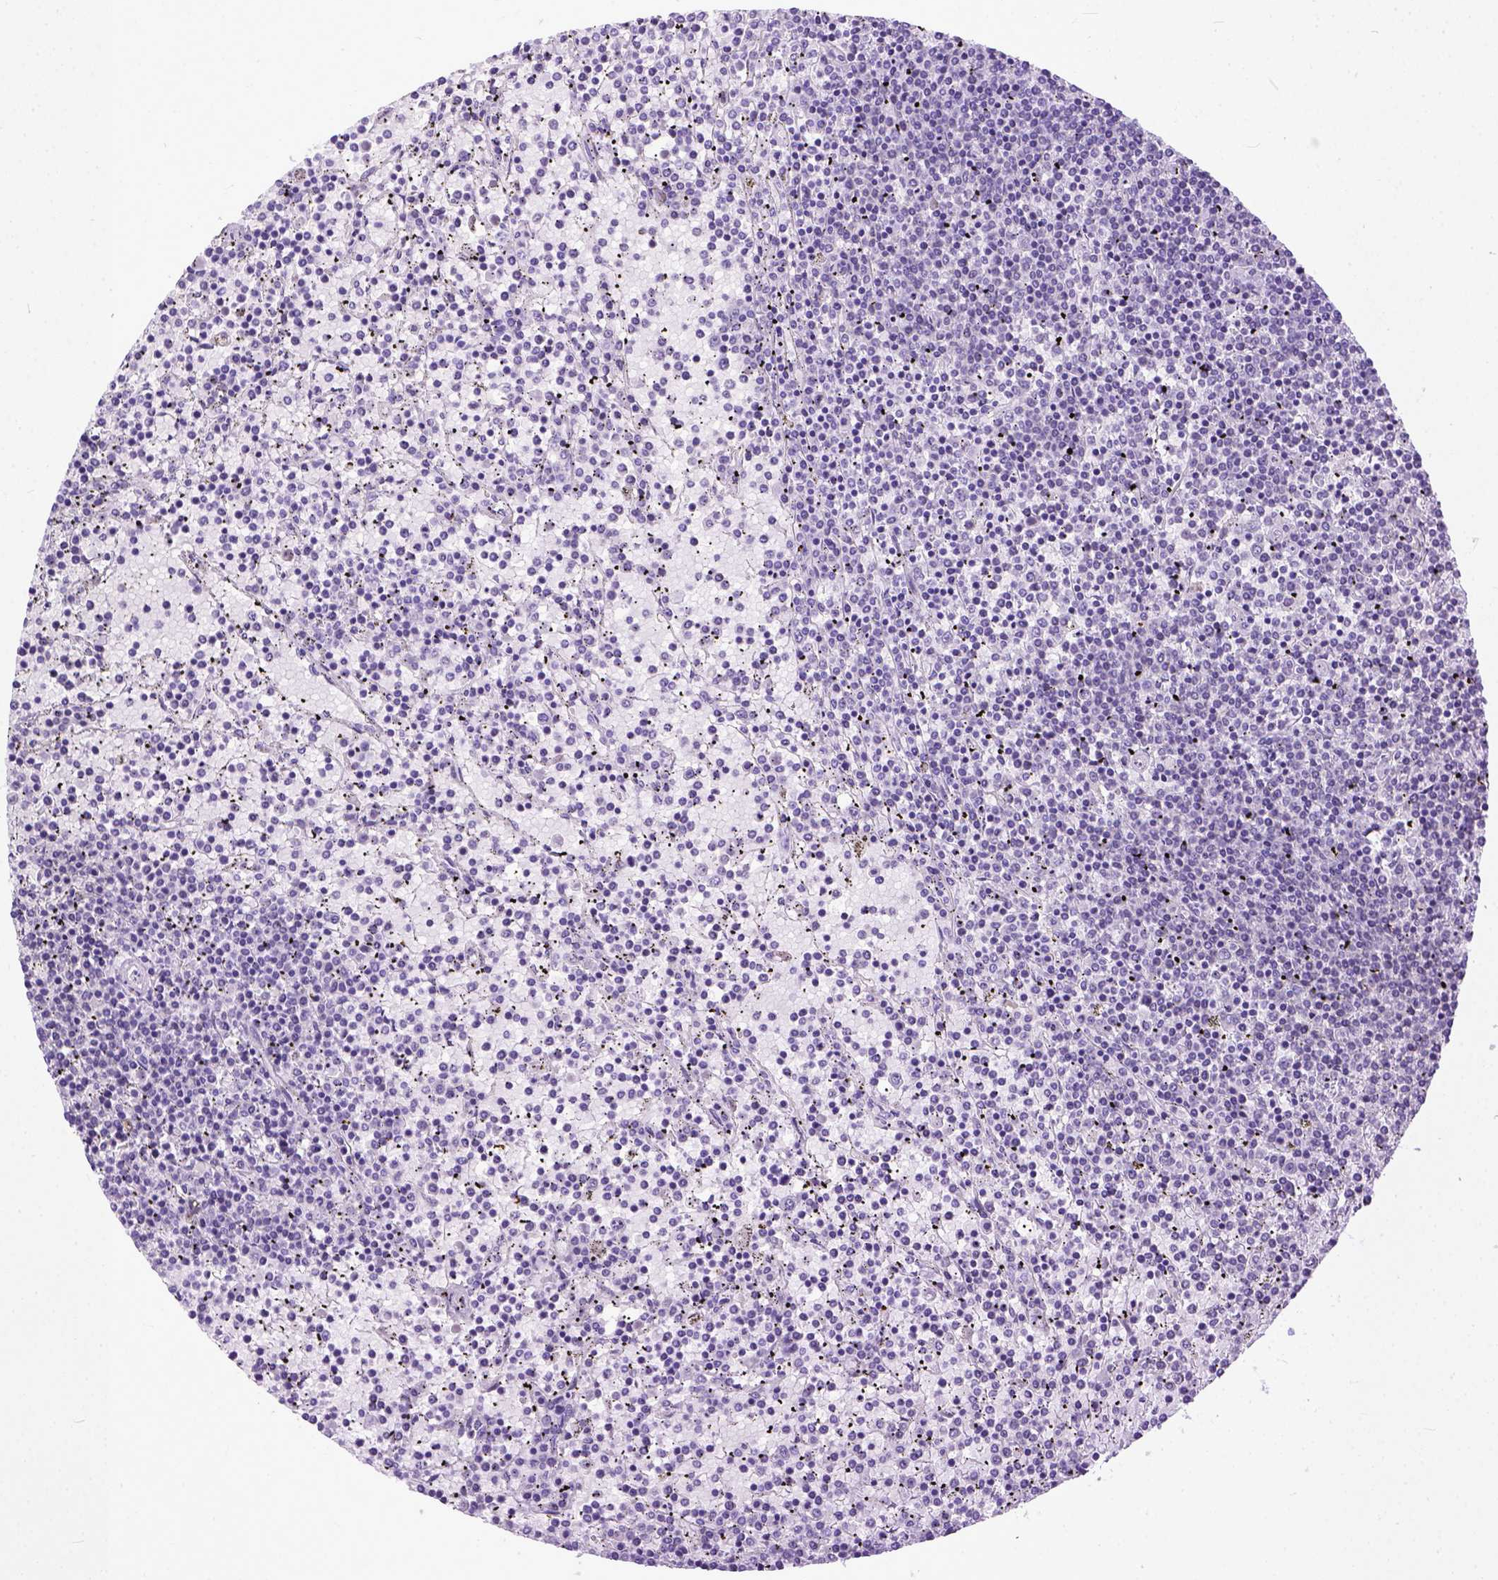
{"staining": {"intensity": "negative", "quantity": "none", "location": "none"}, "tissue": "lymphoma", "cell_type": "Tumor cells", "image_type": "cancer", "snomed": [{"axis": "morphology", "description": "Malignant lymphoma, non-Hodgkin's type, Low grade"}, {"axis": "topography", "description": "Spleen"}], "caption": "Tumor cells show no significant positivity in malignant lymphoma, non-Hodgkin's type (low-grade). Nuclei are stained in blue.", "gene": "PPL", "patient": {"sex": "female", "age": 77}}